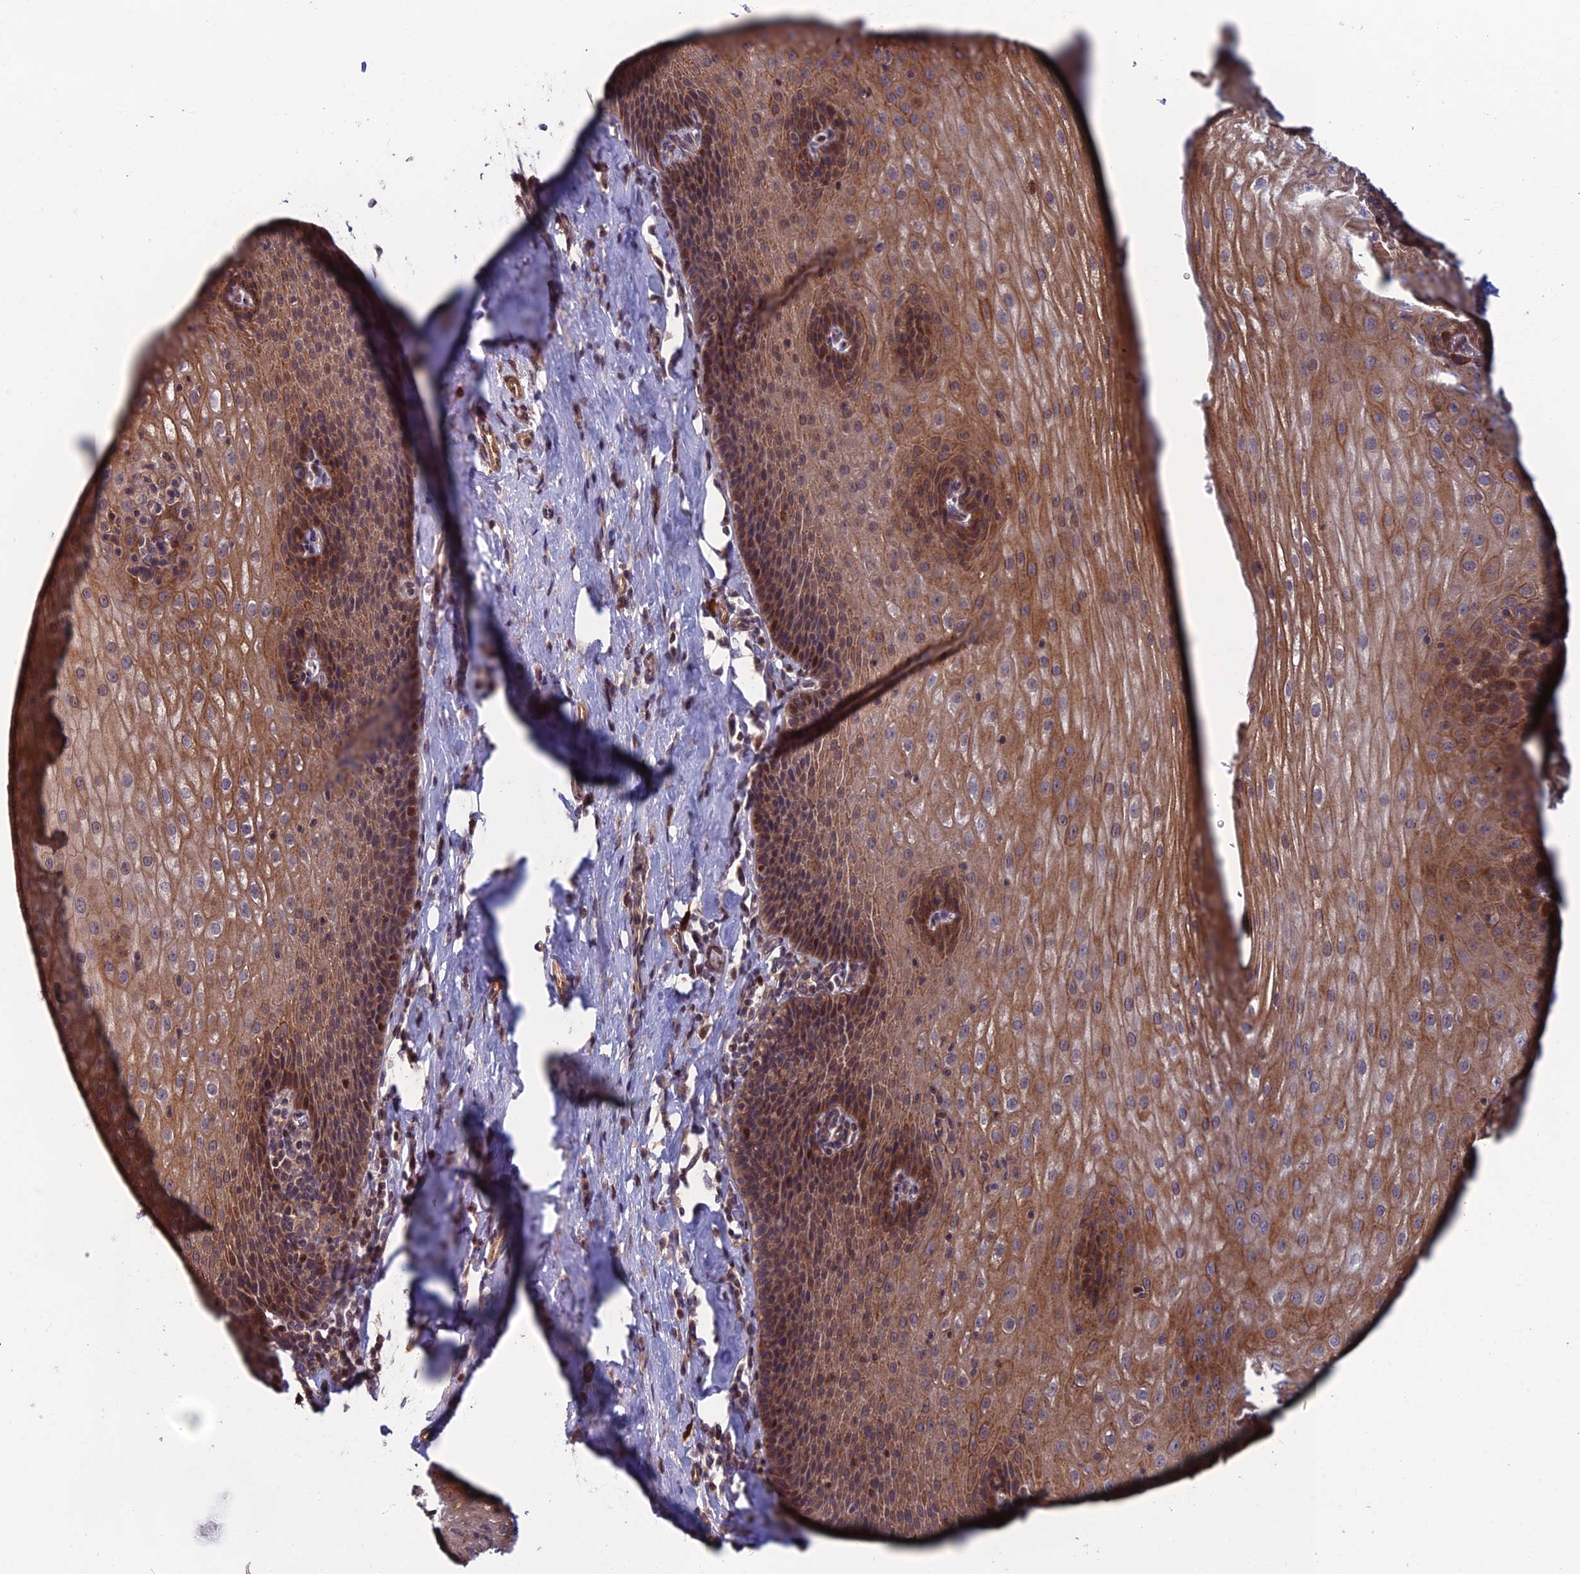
{"staining": {"intensity": "moderate", "quantity": ">75%", "location": "cytoplasmic/membranous,nuclear"}, "tissue": "esophagus", "cell_type": "Squamous epithelial cells", "image_type": "normal", "snomed": [{"axis": "morphology", "description": "Normal tissue, NOS"}, {"axis": "topography", "description": "Esophagus"}], "caption": "Normal esophagus displays moderate cytoplasmic/membranous,nuclear staining in approximately >75% of squamous epithelial cells, visualized by immunohistochemistry. Immunohistochemistry stains the protein in brown and the nuclei are stained blue.", "gene": "CCDC183", "patient": {"sex": "female", "age": 61}}